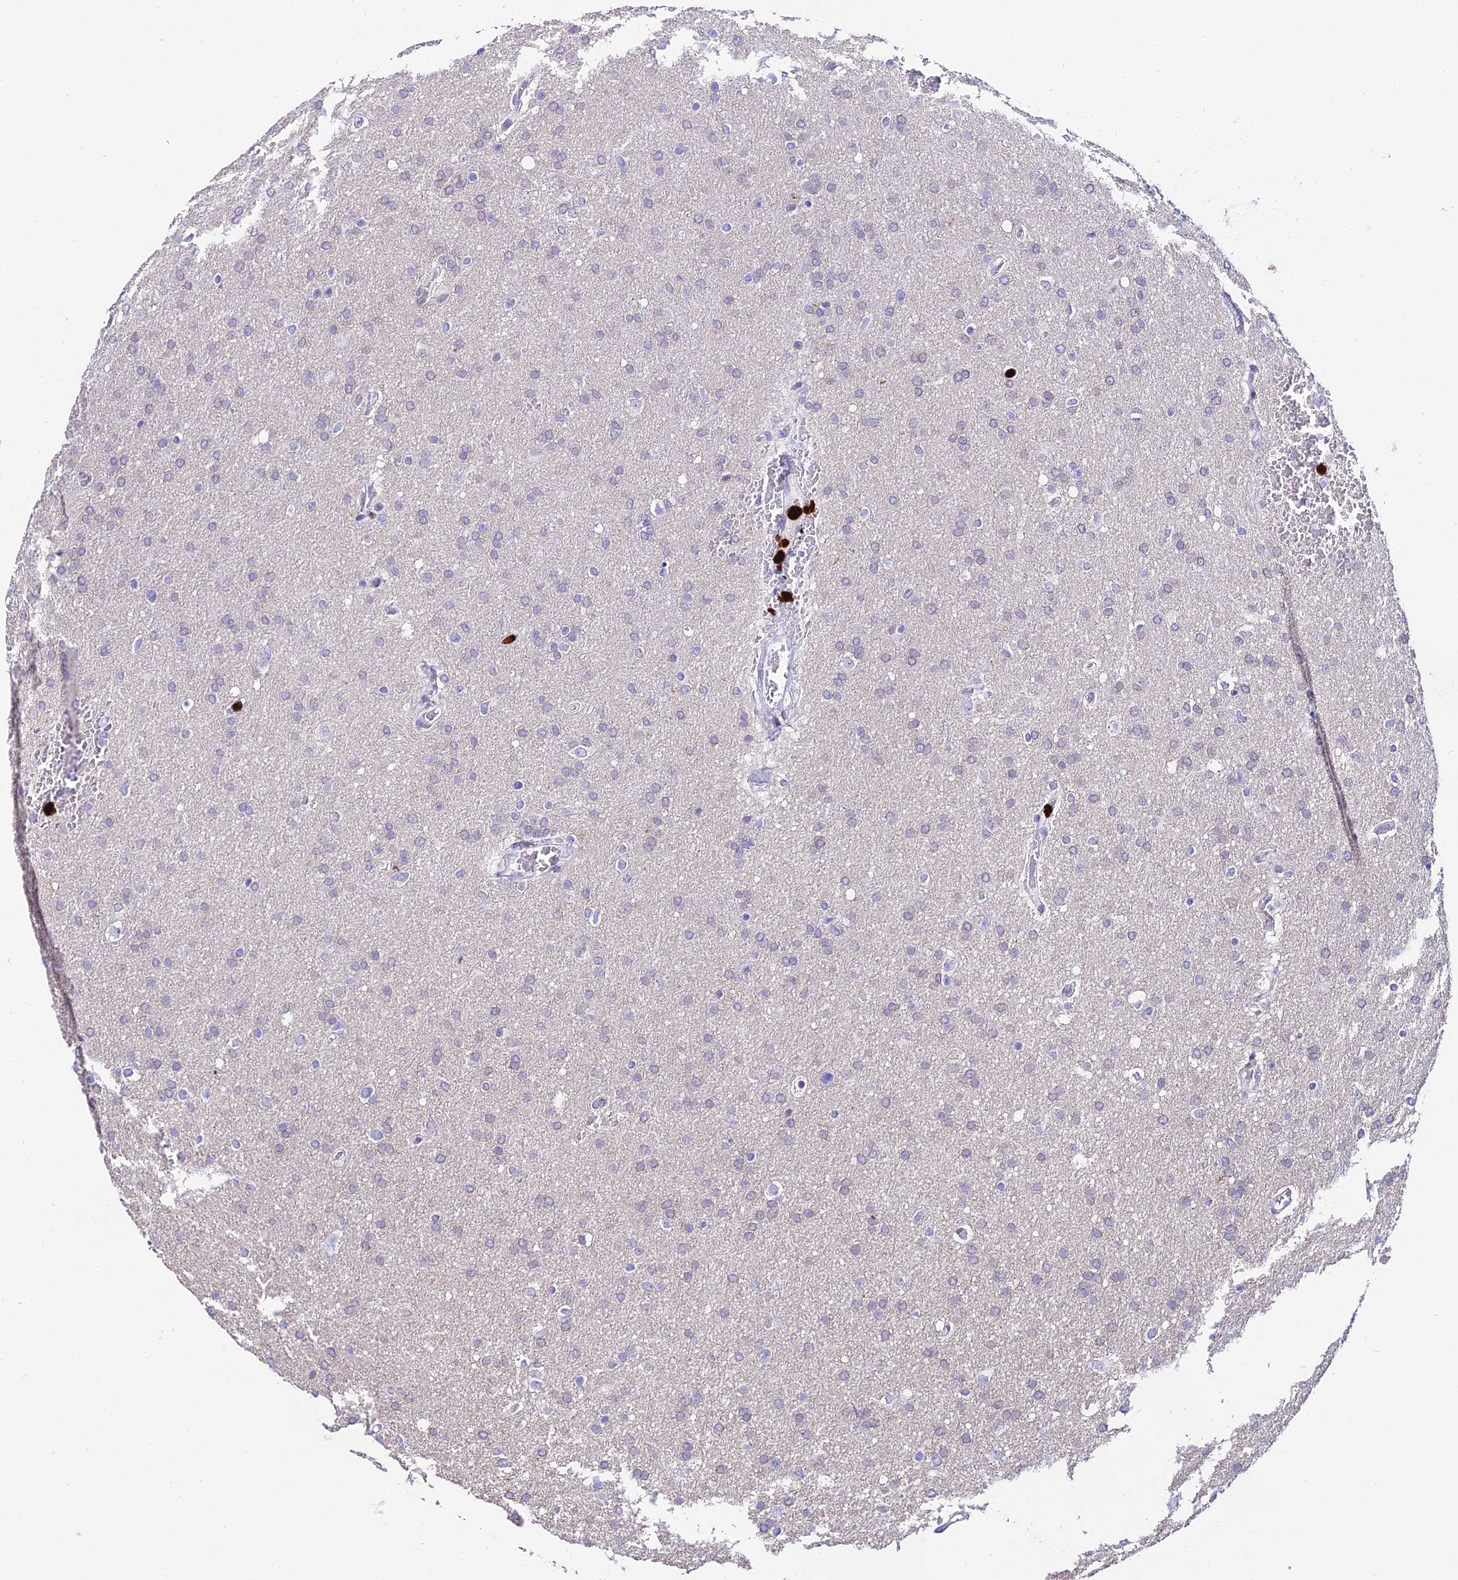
{"staining": {"intensity": "negative", "quantity": "none", "location": "none"}, "tissue": "glioma", "cell_type": "Tumor cells", "image_type": "cancer", "snomed": [{"axis": "morphology", "description": "Glioma, malignant, High grade"}, {"axis": "topography", "description": "Cerebral cortex"}], "caption": "IHC of human malignant high-grade glioma demonstrates no staining in tumor cells.", "gene": "MCM10", "patient": {"sex": "female", "age": 36}}